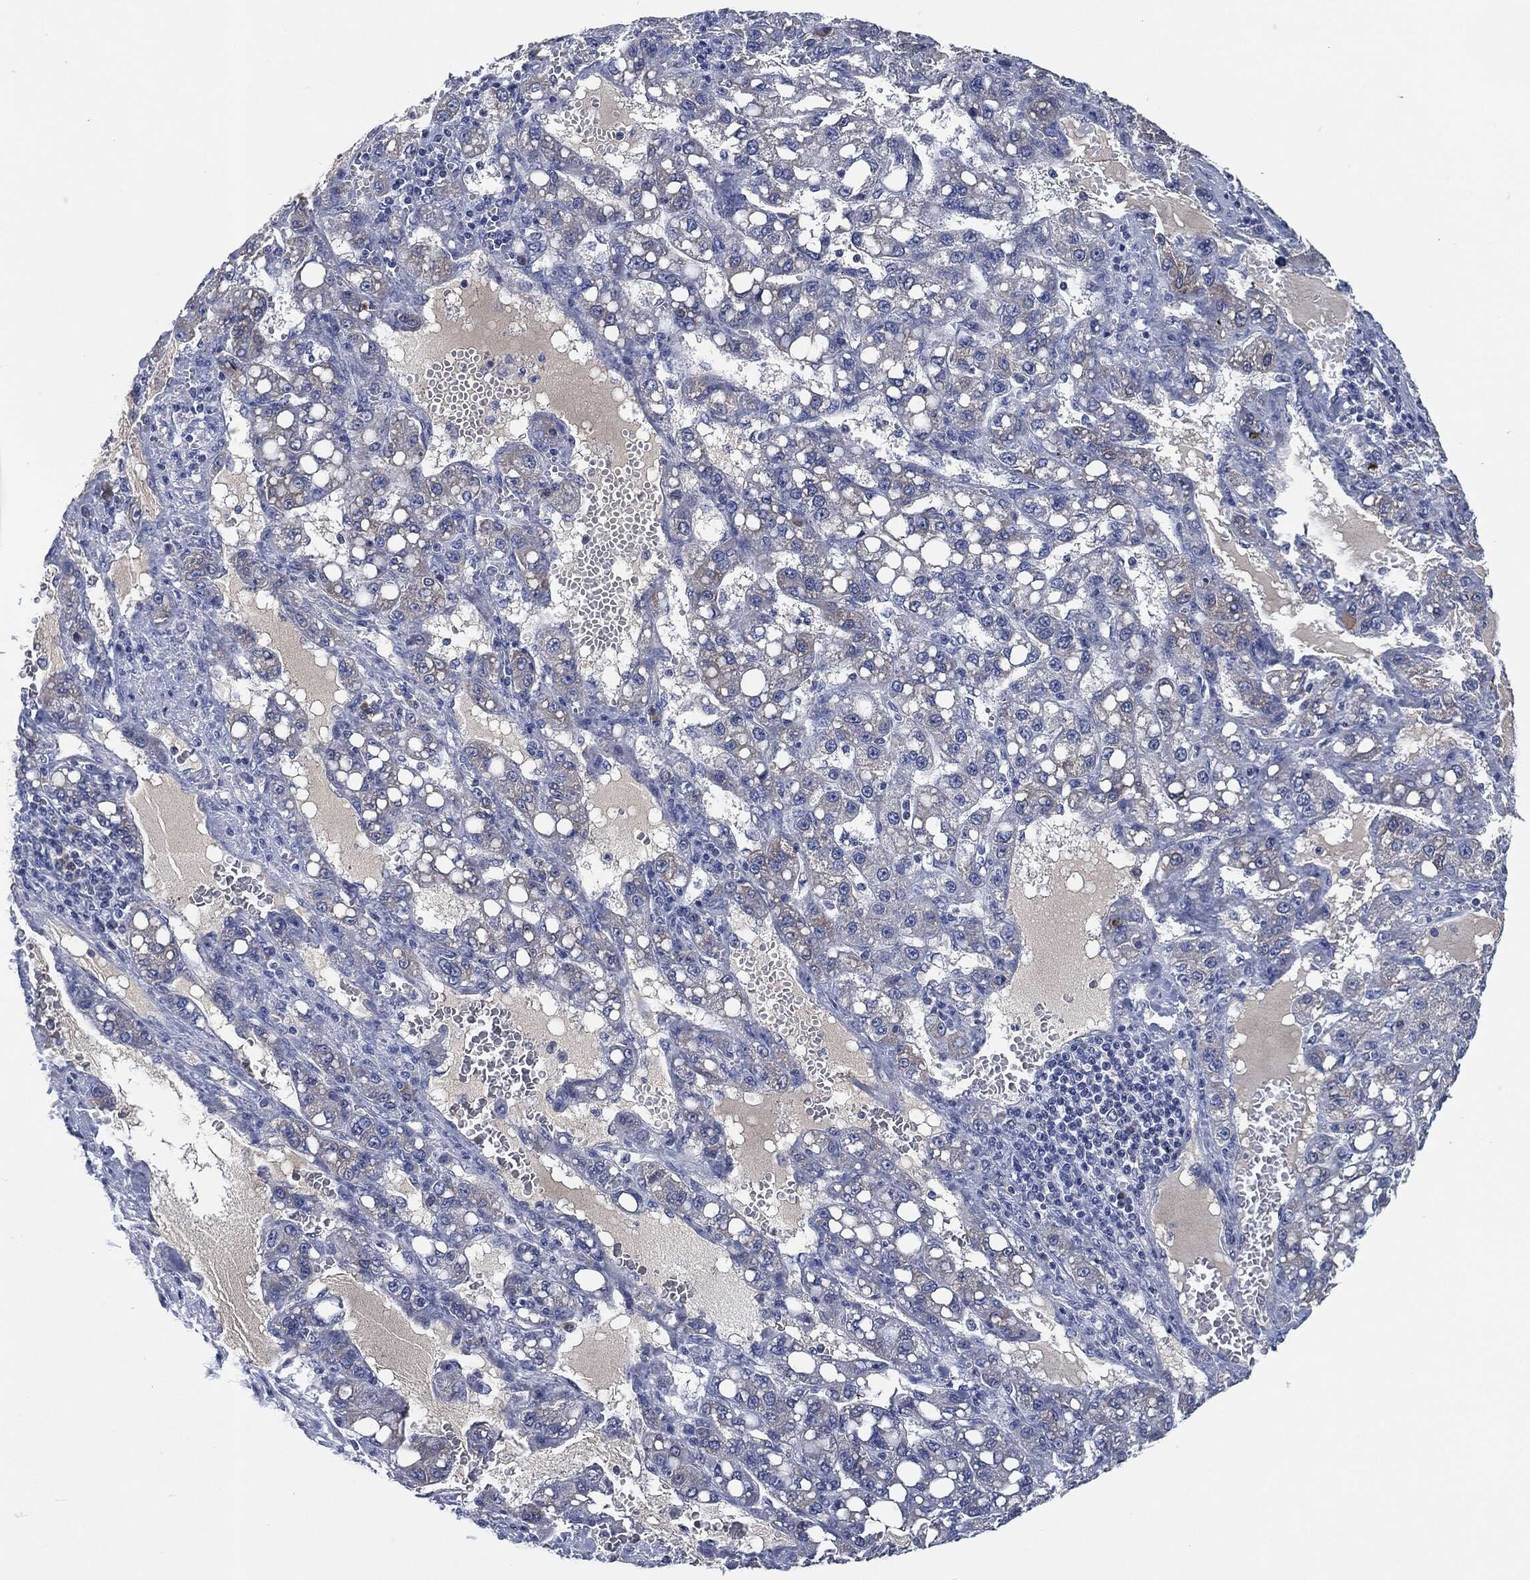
{"staining": {"intensity": "negative", "quantity": "none", "location": "none"}, "tissue": "liver cancer", "cell_type": "Tumor cells", "image_type": "cancer", "snomed": [{"axis": "morphology", "description": "Carcinoma, Hepatocellular, NOS"}, {"axis": "topography", "description": "Liver"}], "caption": "Human liver cancer stained for a protein using immunohistochemistry (IHC) exhibits no staining in tumor cells.", "gene": "IL2RG", "patient": {"sex": "female", "age": 65}}